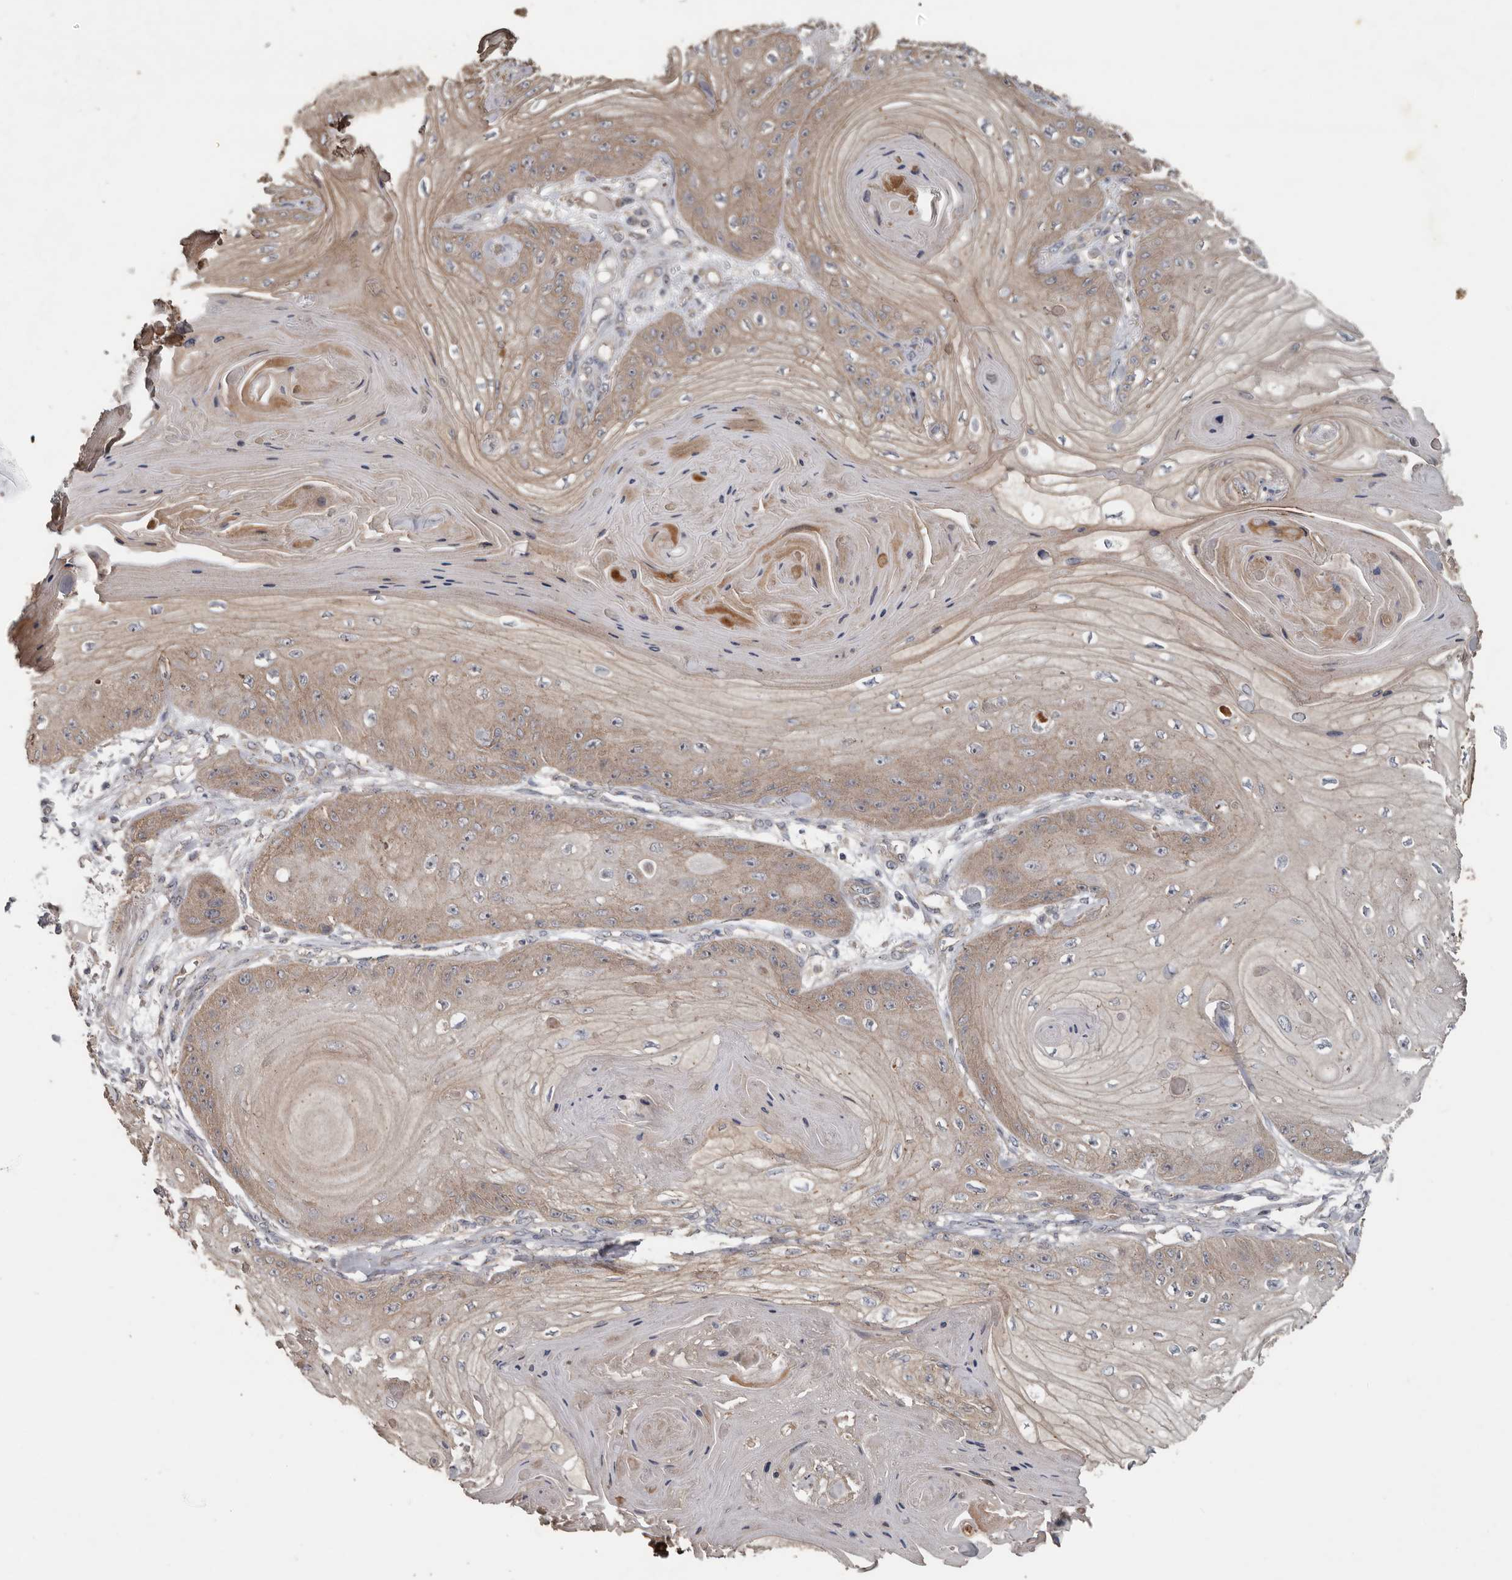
{"staining": {"intensity": "weak", "quantity": "25%-75%", "location": "cytoplasmic/membranous"}, "tissue": "skin cancer", "cell_type": "Tumor cells", "image_type": "cancer", "snomed": [{"axis": "morphology", "description": "Squamous cell carcinoma, NOS"}, {"axis": "topography", "description": "Skin"}], "caption": "Protein expression by immunohistochemistry demonstrates weak cytoplasmic/membranous positivity in about 25%-75% of tumor cells in skin cancer (squamous cell carcinoma).", "gene": "HYAL4", "patient": {"sex": "male", "age": 74}}